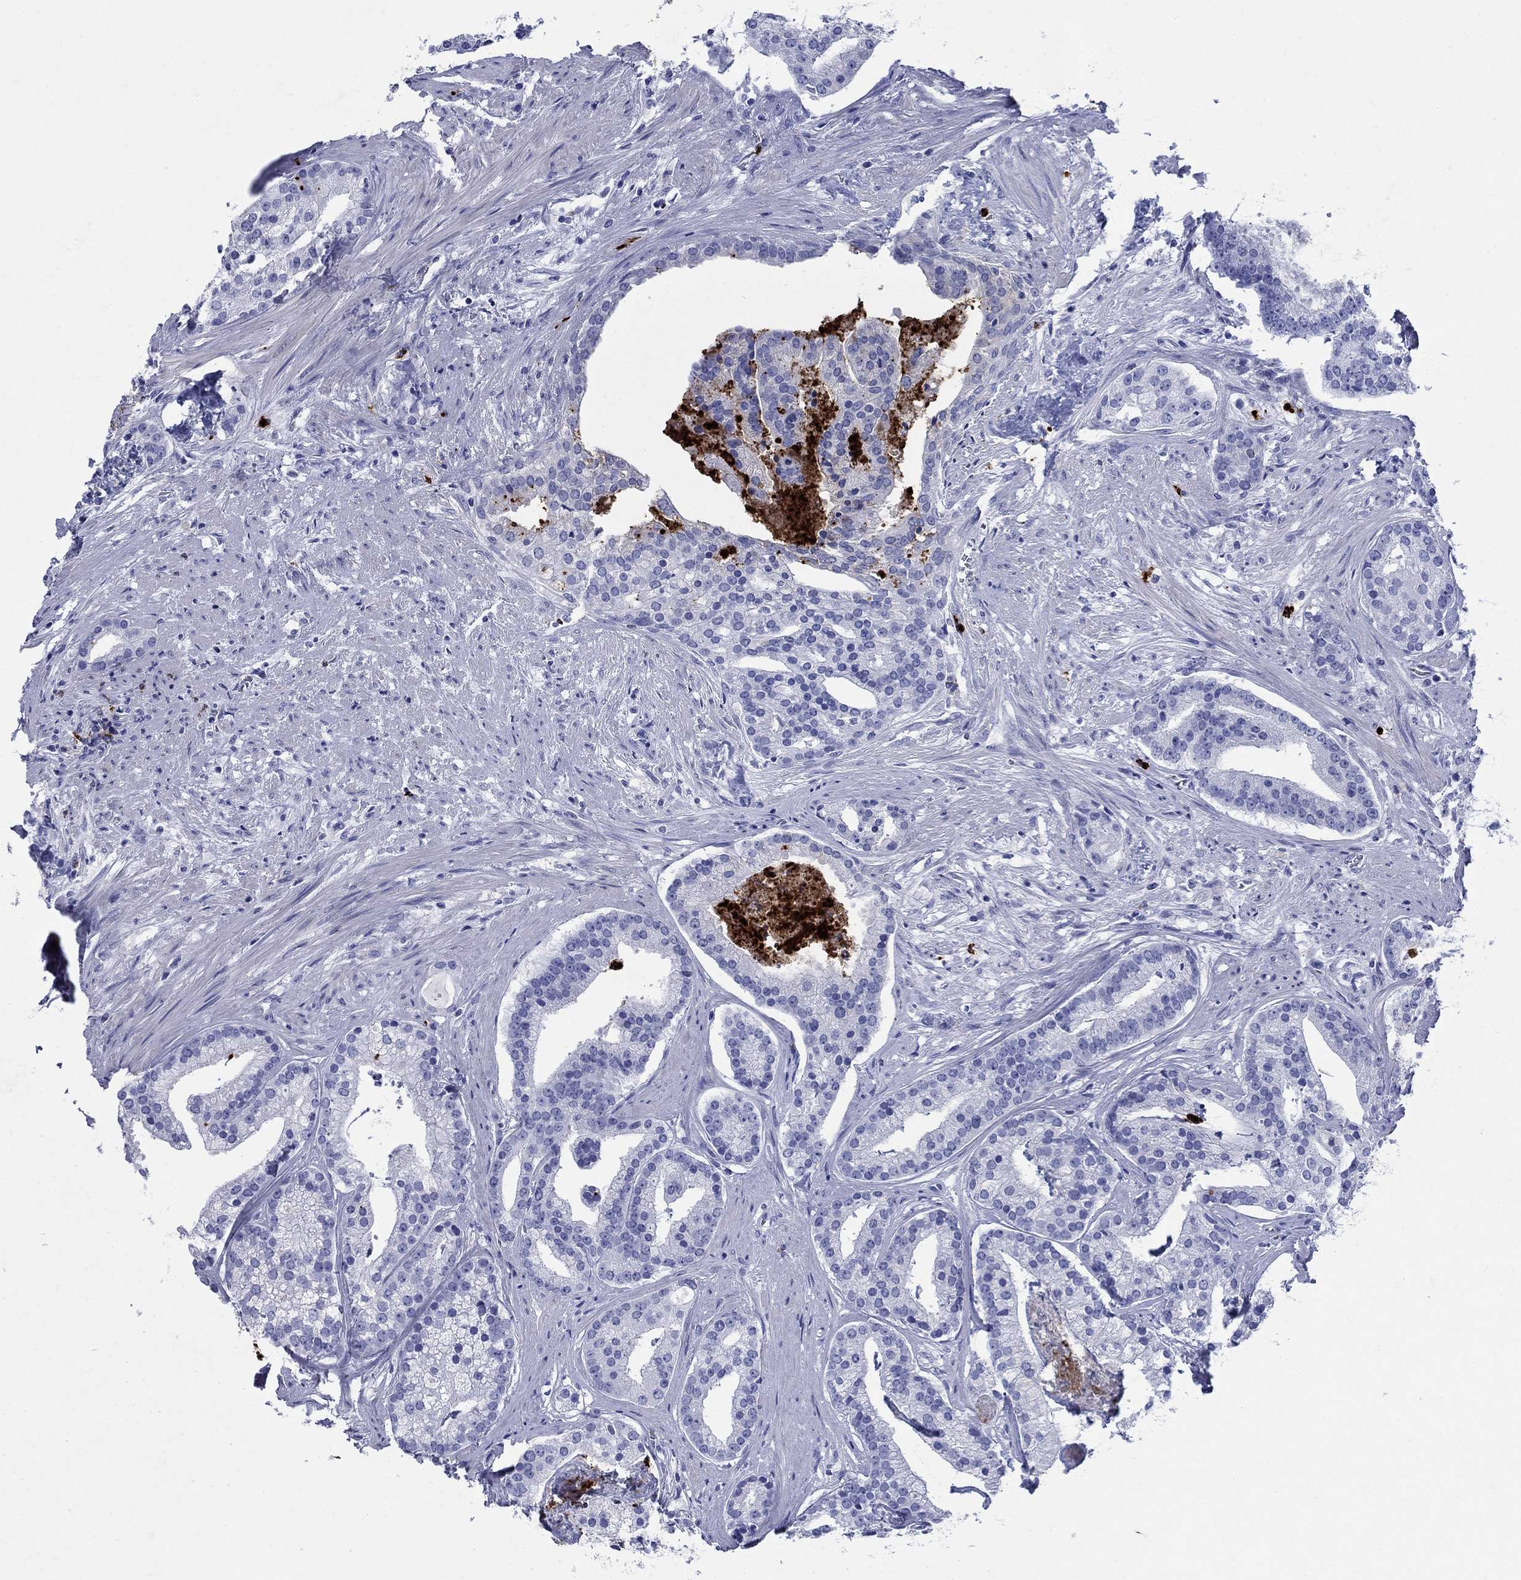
{"staining": {"intensity": "negative", "quantity": "none", "location": "none"}, "tissue": "prostate cancer", "cell_type": "Tumor cells", "image_type": "cancer", "snomed": [{"axis": "morphology", "description": "Adenocarcinoma, NOS"}, {"axis": "topography", "description": "Prostate and seminal vesicle, NOS"}, {"axis": "topography", "description": "Prostate"}], "caption": "Tumor cells are negative for protein expression in human prostate adenocarcinoma.", "gene": "AZU1", "patient": {"sex": "male", "age": 44}}